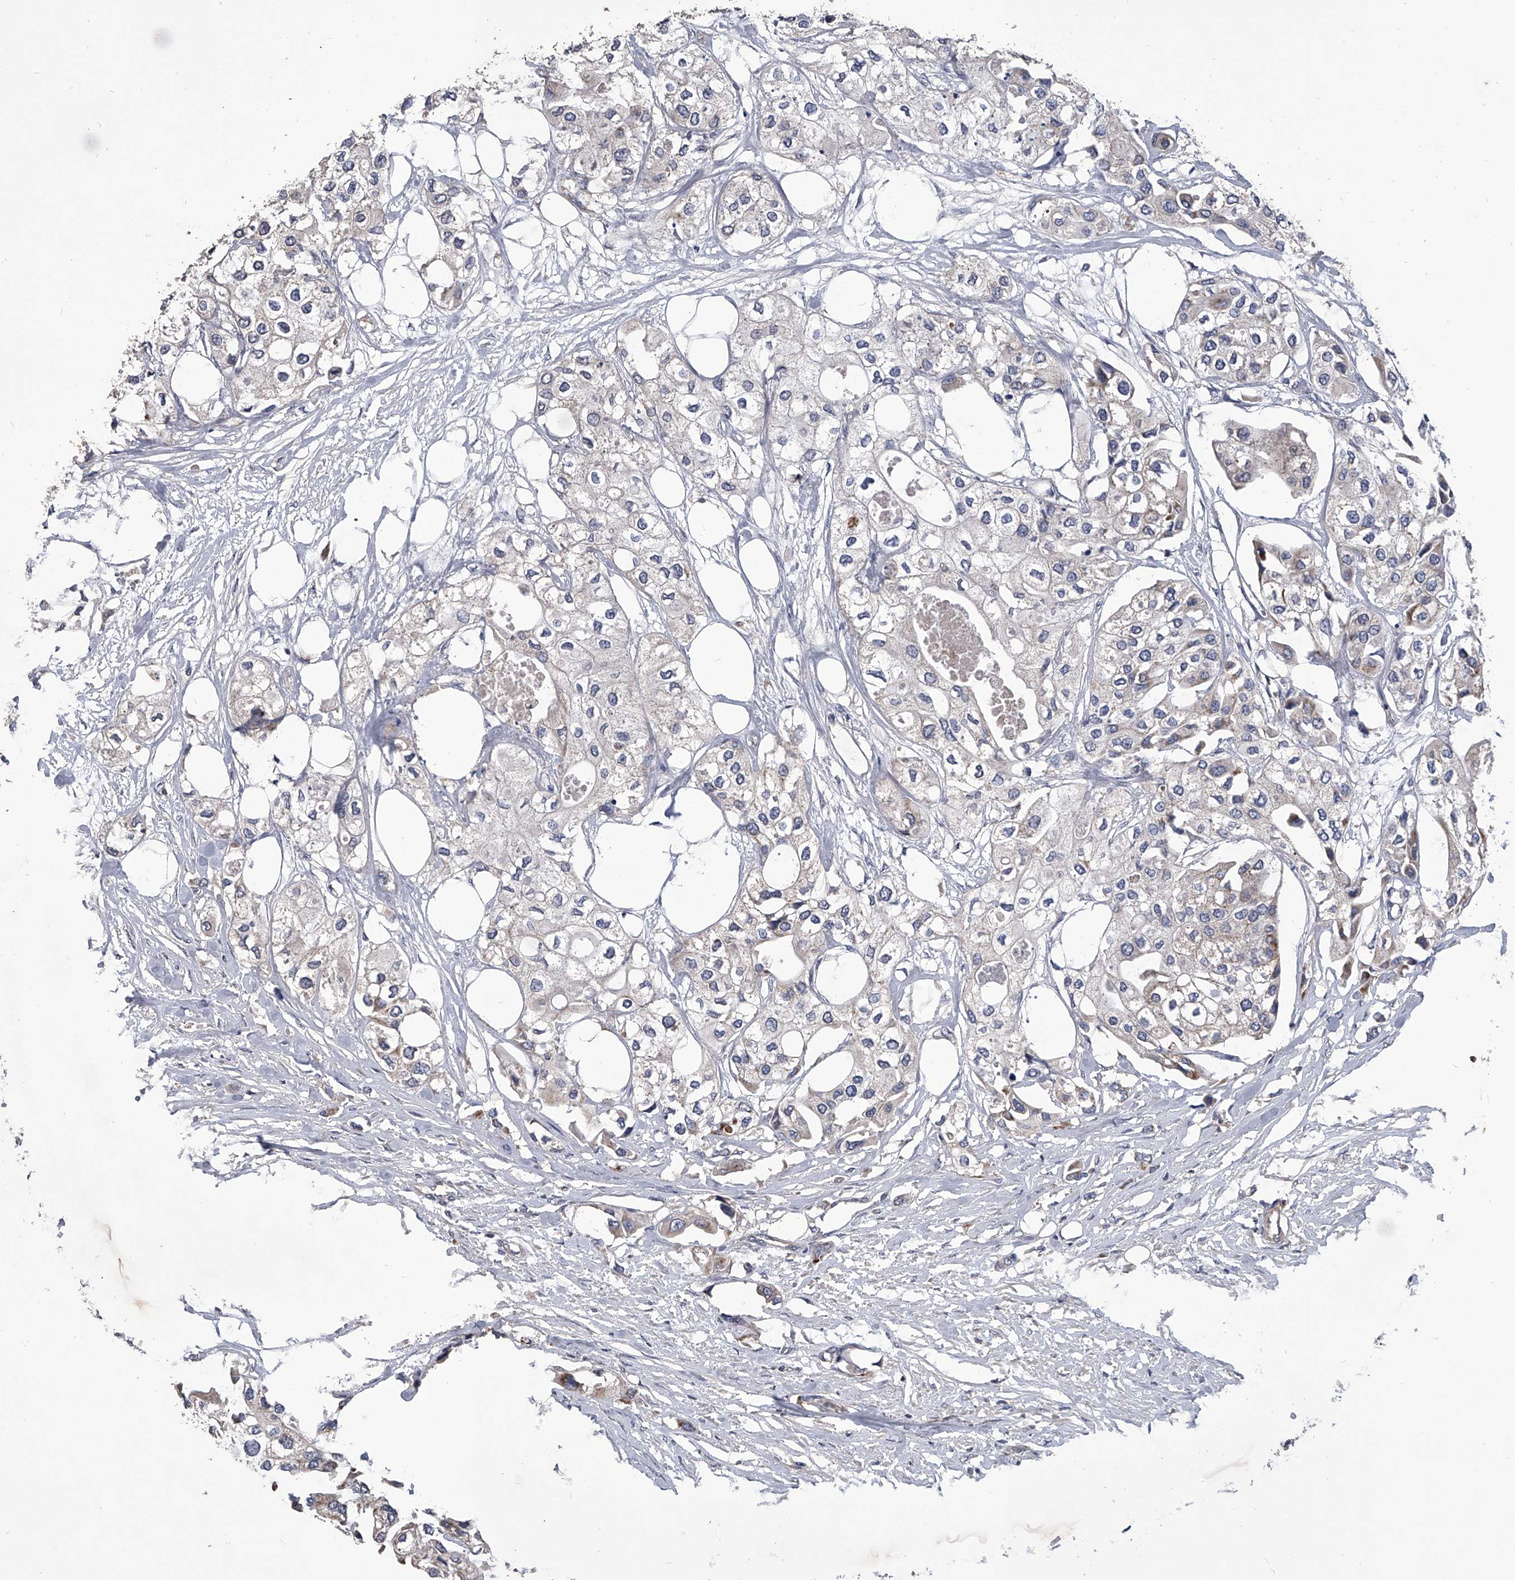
{"staining": {"intensity": "negative", "quantity": "none", "location": "none"}, "tissue": "urothelial cancer", "cell_type": "Tumor cells", "image_type": "cancer", "snomed": [{"axis": "morphology", "description": "Urothelial carcinoma, High grade"}, {"axis": "topography", "description": "Urinary bladder"}], "caption": "Histopathology image shows no protein expression in tumor cells of urothelial cancer tissue.", "gene": "NRP1", "patient": {"sex": "male", "age": 64}}